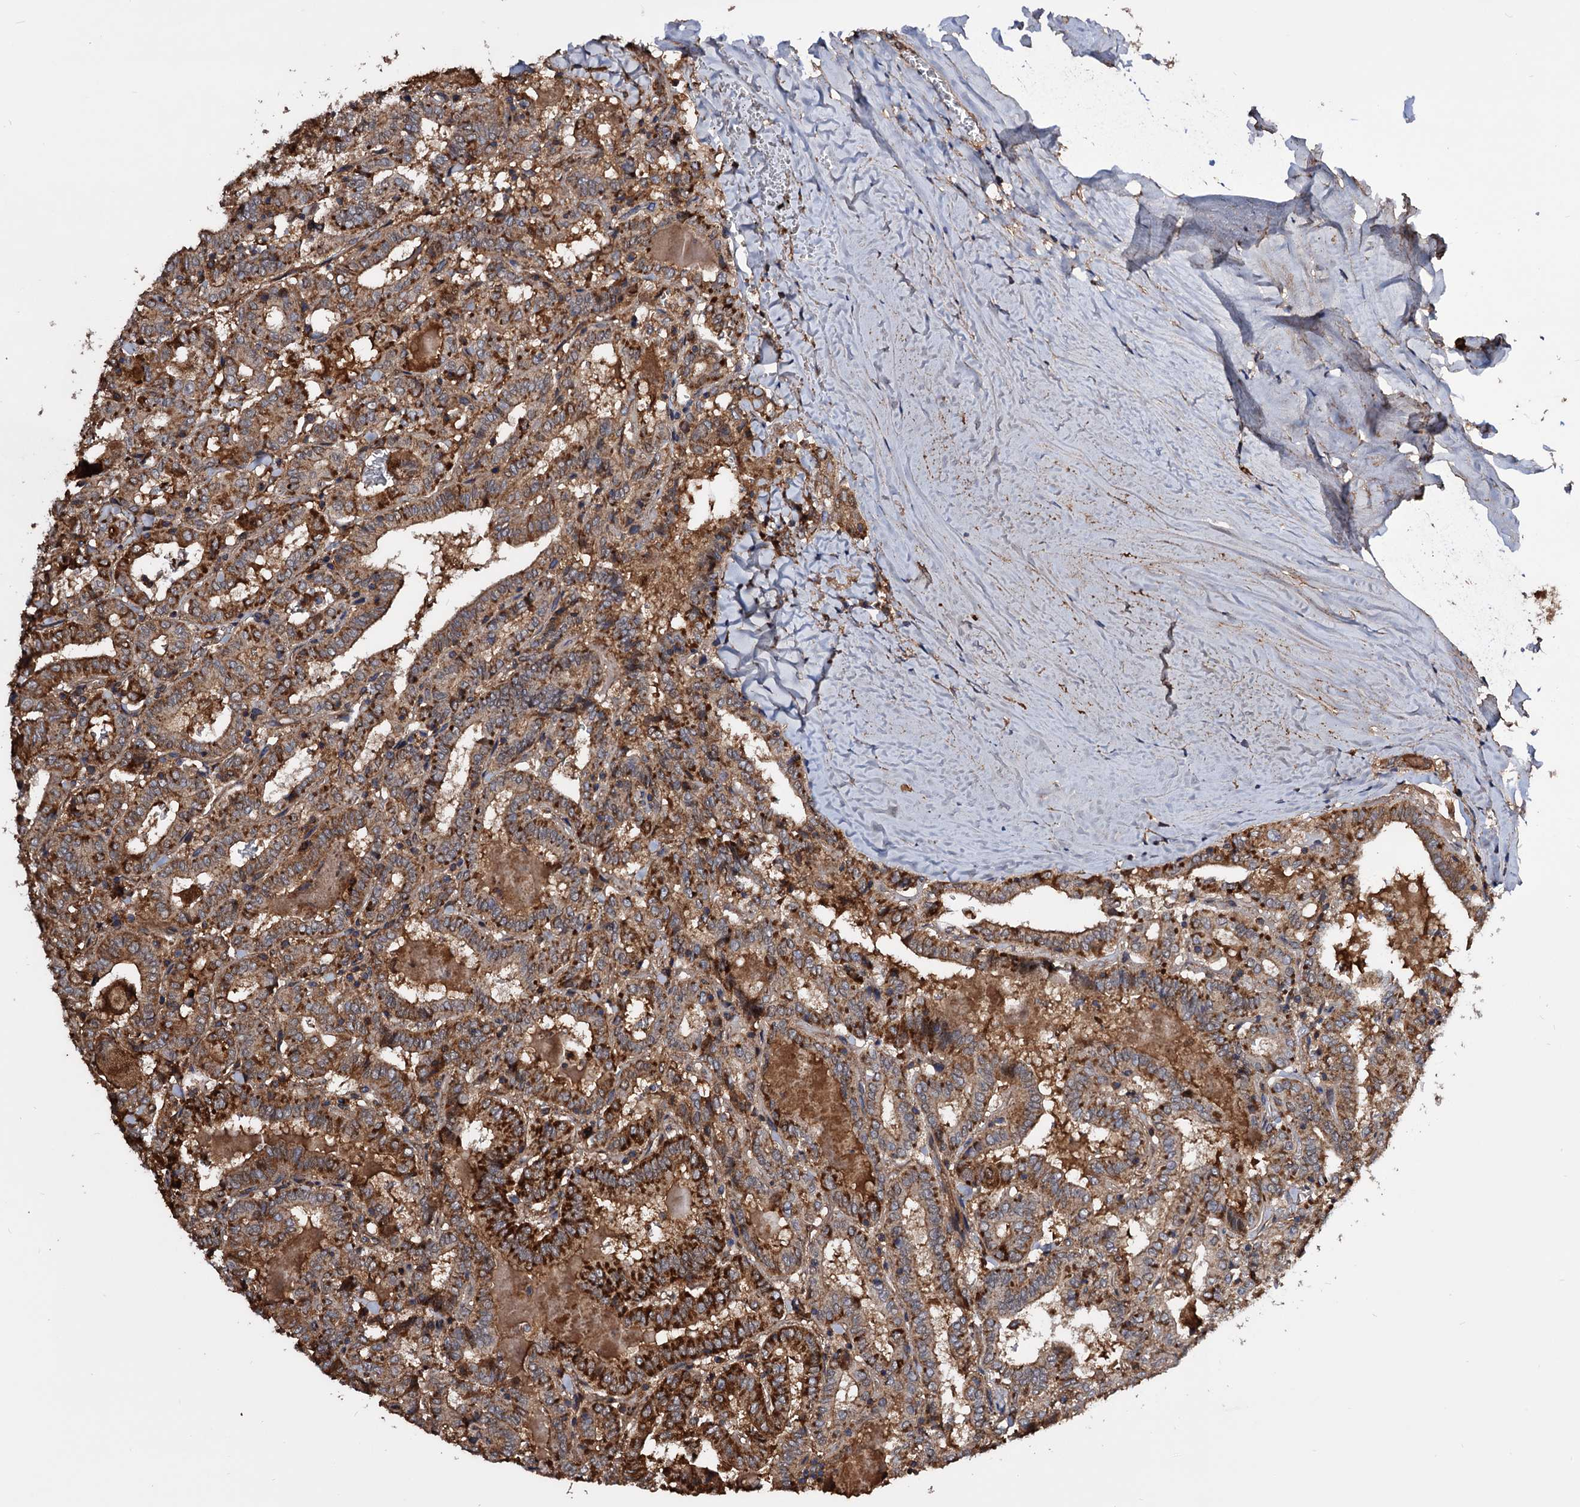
{"staining": {"intensity": "moderate", "quantity": ">75%", "location": "cytoplasmic/membranous"}, "tissue": "thyroid cancer", "cell_type": "Tumor cells", "image_type": "cancer", "snomed": [{"axis": "morphology", "description": "Papillary adenocarcinoma, NOS"}, {"axis": "topography", "description": "Thyroid gland"}], "caption": "Papillary adenocarcinoma (thyroid) stained with DAB (3,3'-diaminobenzidine) IHC exhibits medium levels of moderate cytoplasmic/membranous staining in approximately >75% of tumor cells. The staining was performed using DAB (3,3'-diaminobenzidine) to visualize the protein expression in brown, while the nuclei were stained in blue with hematoxylin (Magnification: 20x).", "gene": "MRPL42", "patient": {"sex": "female", "age": 72}}